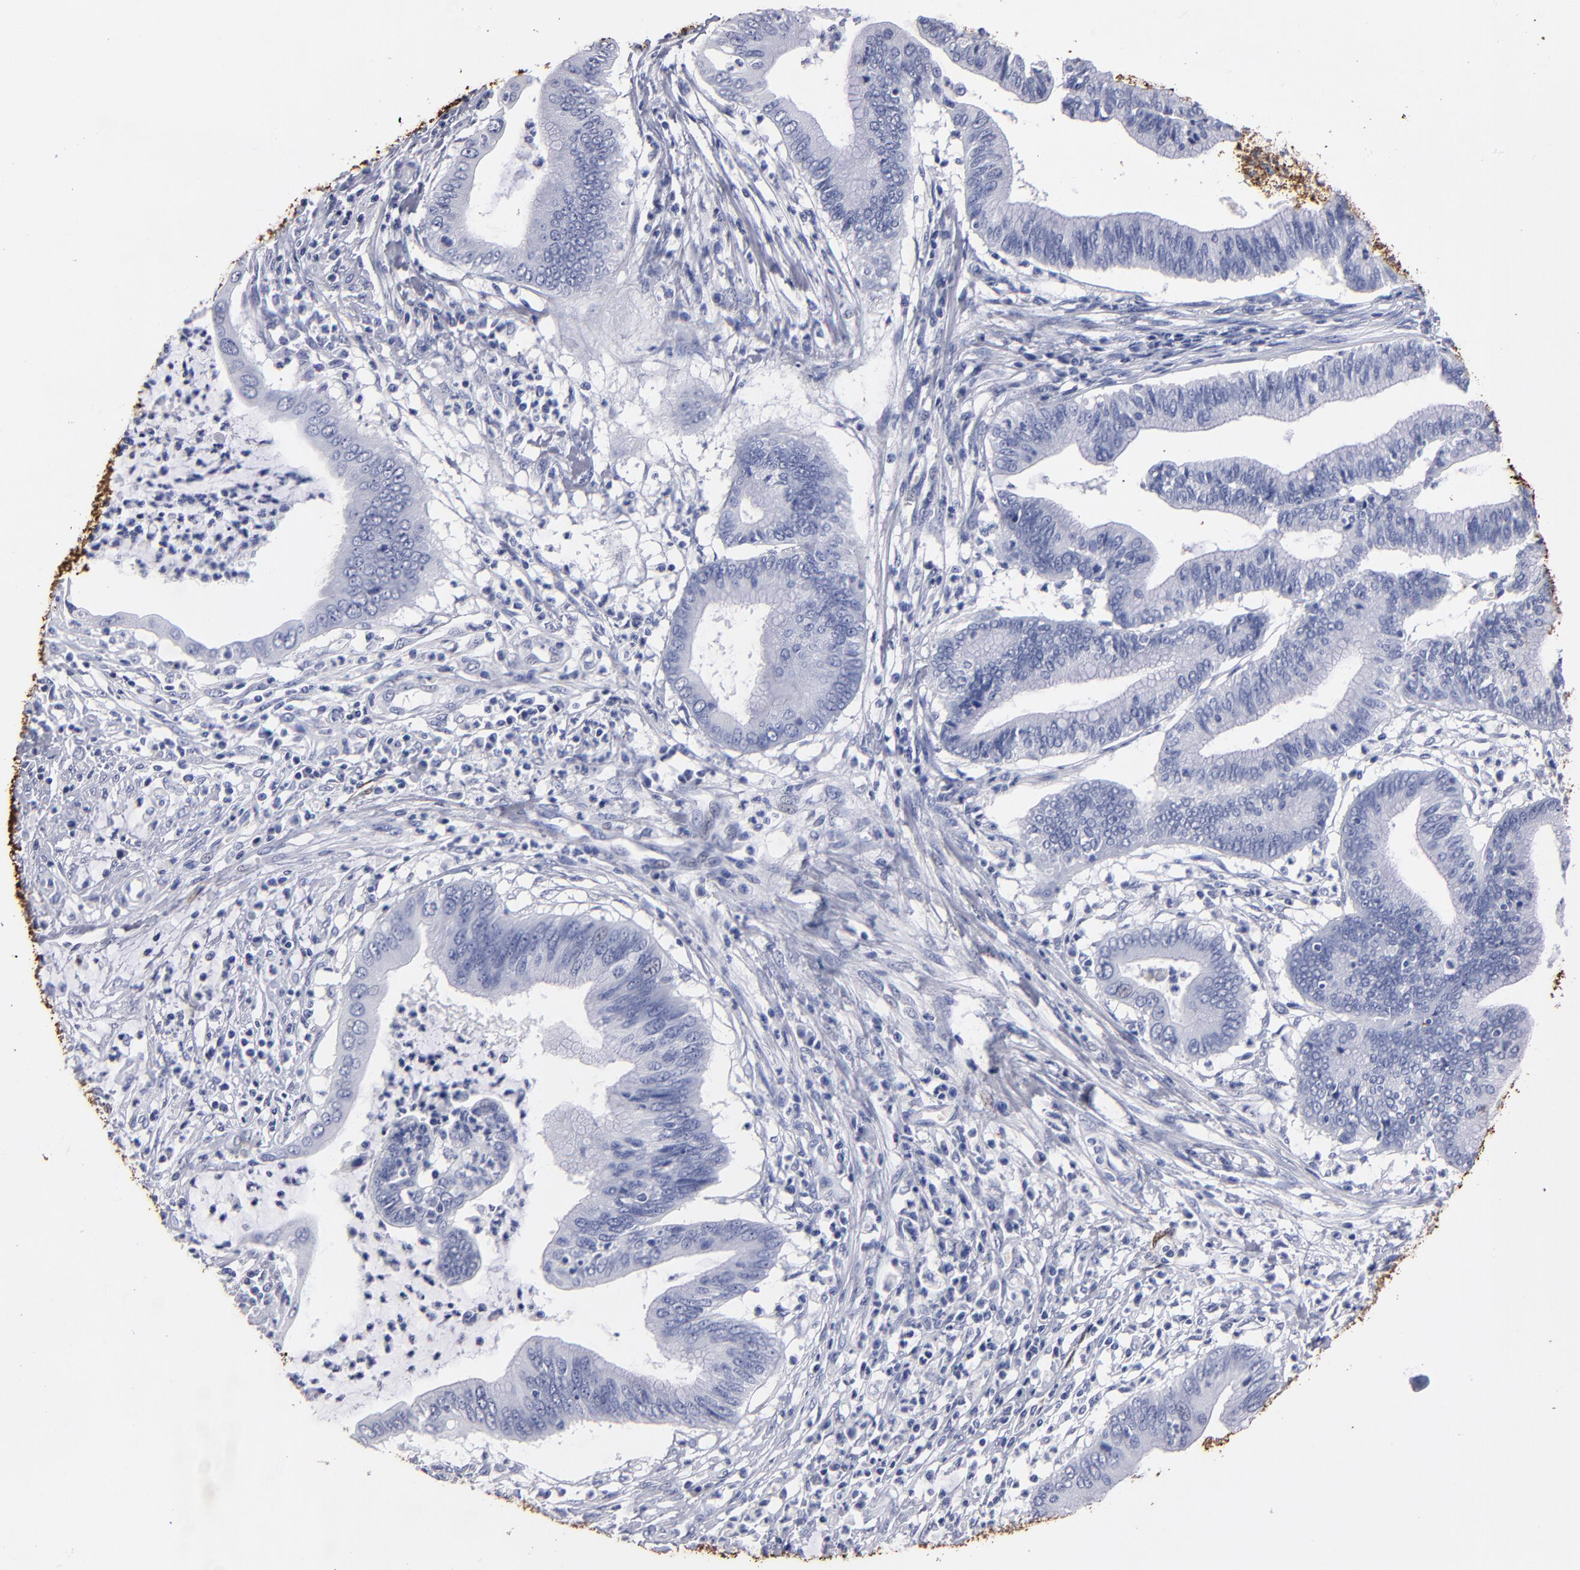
{"staining": {"intensity": "negative", "quantity": "none", "location": "none"}, "tissue": "cervical cancer", "cell_type": "Tumor cells", "image_type": "cancer", "snomed": [{"axis": "morphology", "description": "Adenocarcinoma, NOS"}, {"axis": "topography", "description": "Cervix"}], "caption": "Protein analysis of cervical cancer (adenocarcinoma) reveals no significant staining in tumor cells. (Brightfield microscopy of DAB (3,3'-diaminobenzidine) immunohistochemistry (IHC) at high magnification).", "gene": "FABP4", "patient": {"sex": "female", "age": 36}}